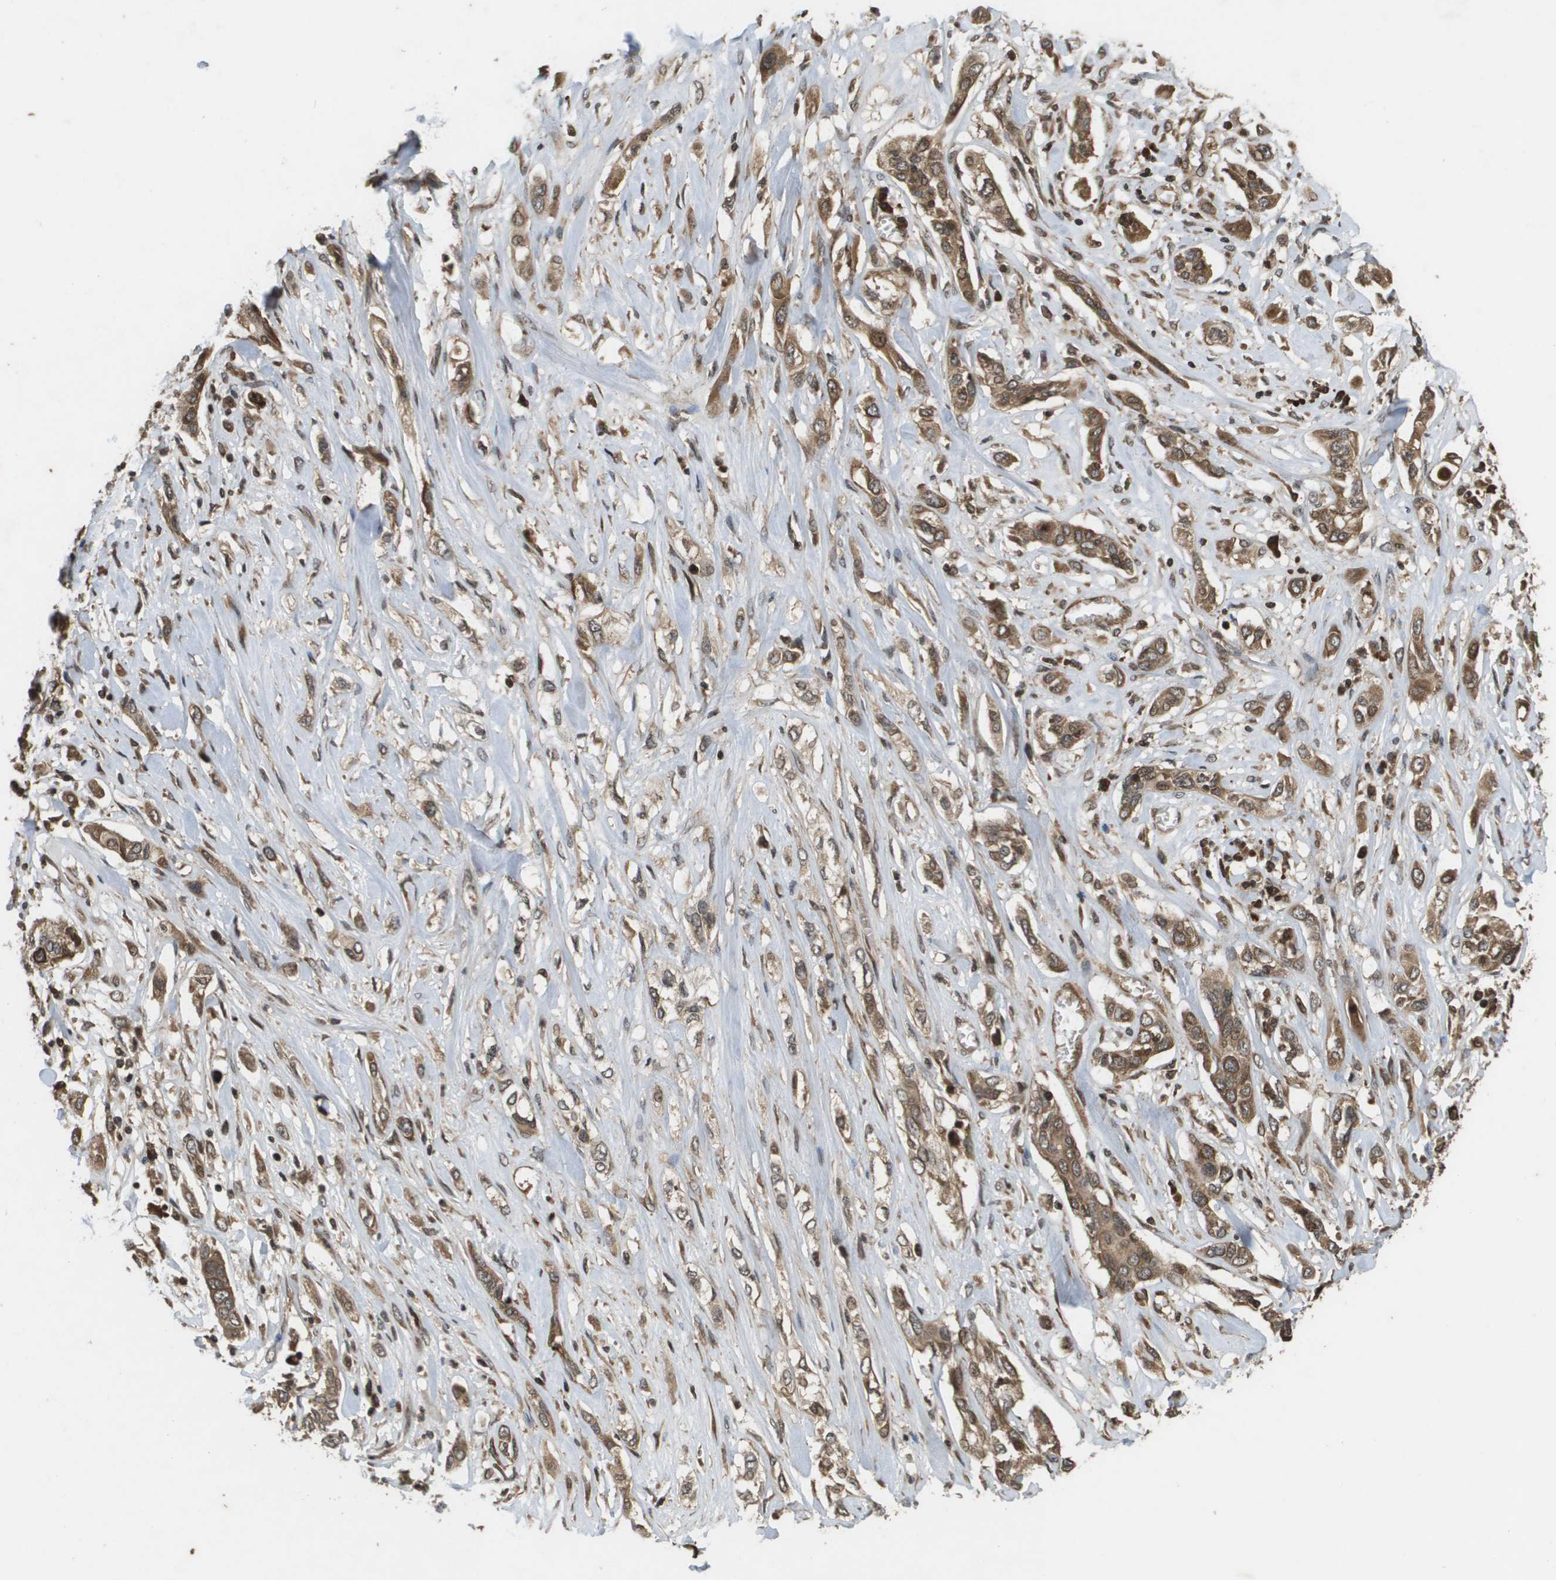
{"staining": {"intensity": "moderate", "quantity": ">75%", "location": "cytoplasmic/membranous,nuclear"}, "tissue": "lung cancer", "cell_type": "Tumor cells", "image_type": "cancer", "snomed": [{"axis": "morphology", "description": "Squamous cell carcinoma, NOS"}, {"axis": "topography", "description": "Lung"}], "caption": "The histopathology image demonstrates a brown stain indicating the presence of a protein in the cytoplasmic/membranous and nuclear of tumor cells in lung squamous cell carcinoma.", "gene": "KIF11", "patient": {"sex": "male", "age": 71}}